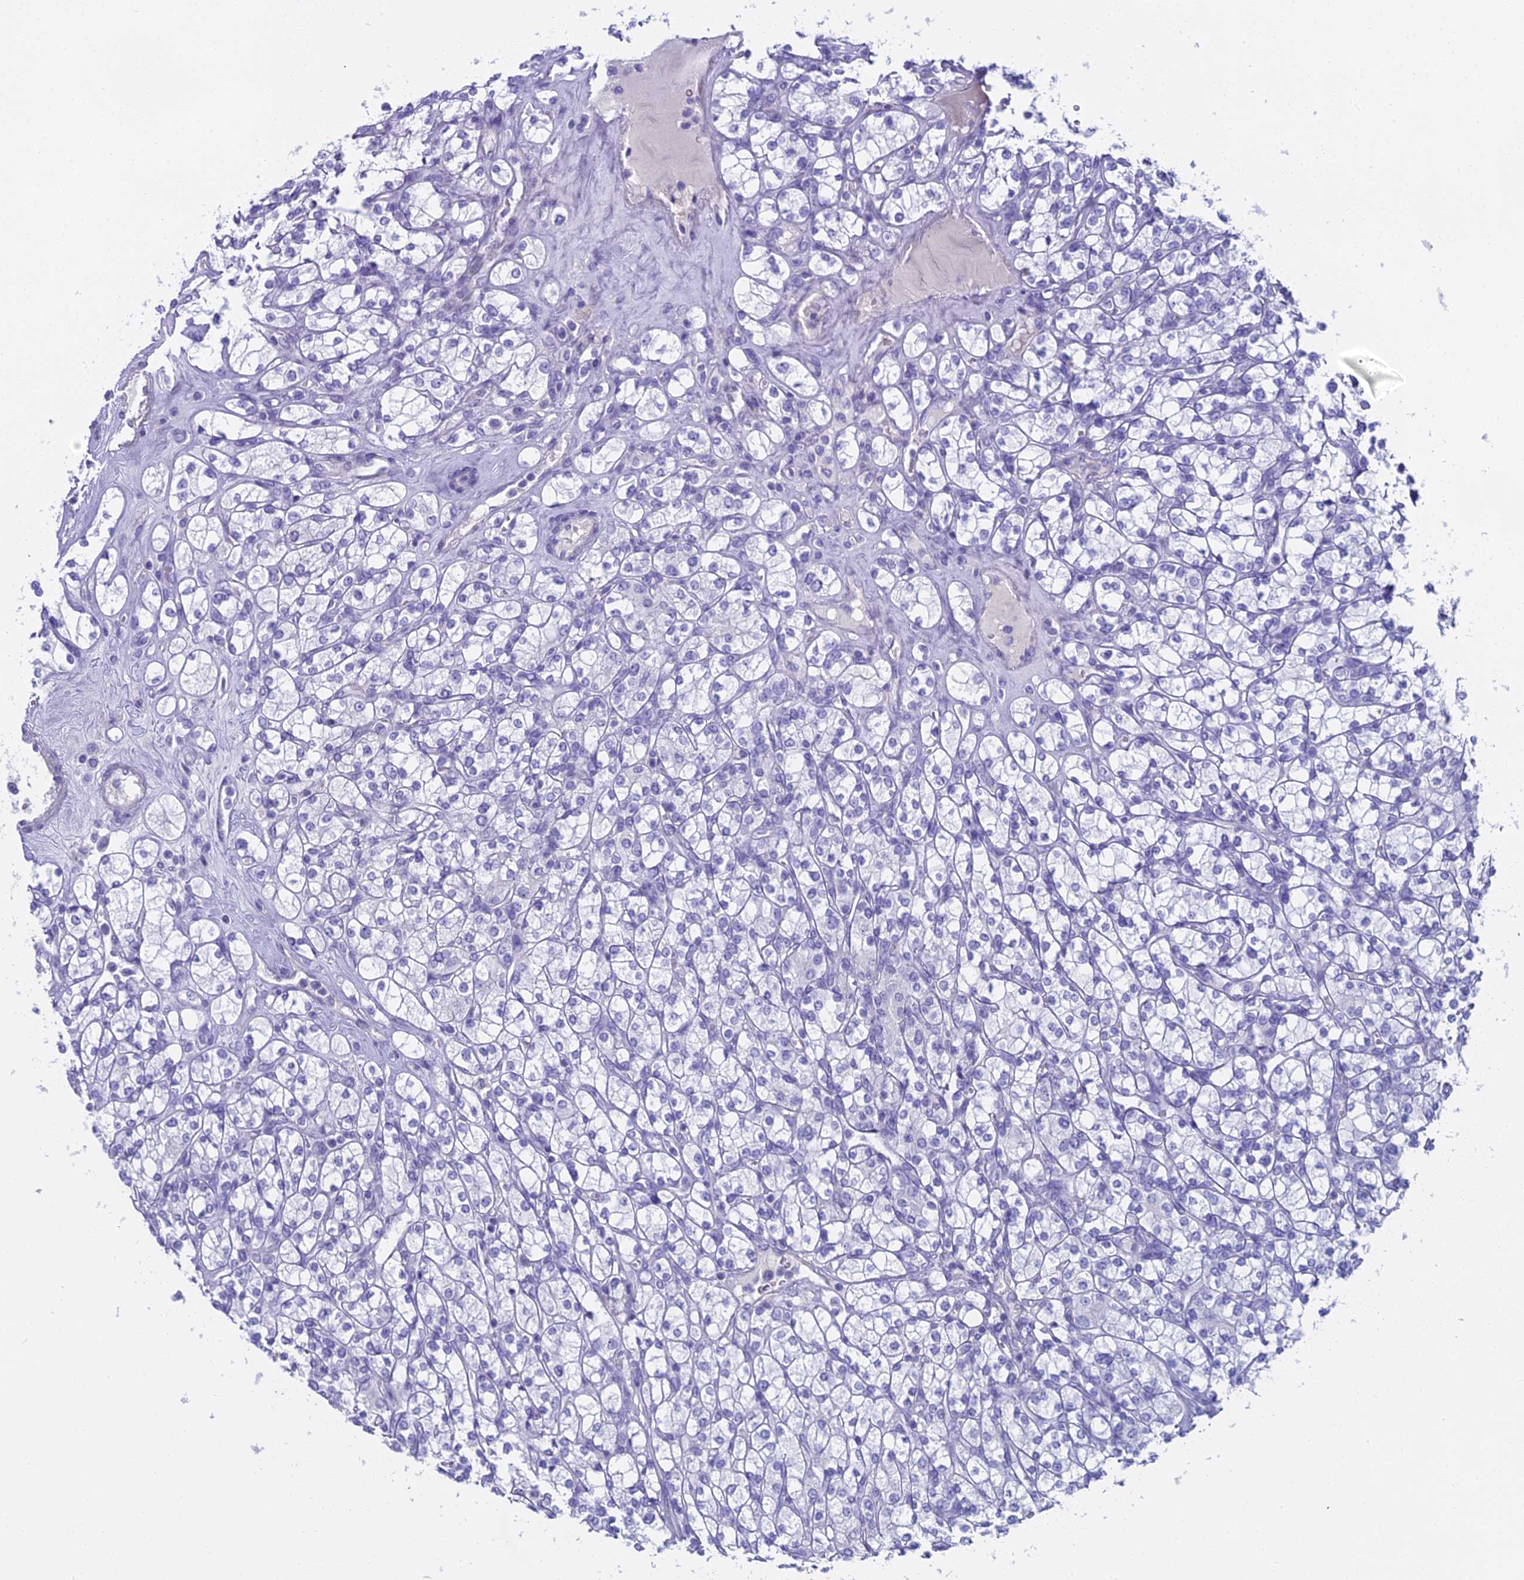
{"staining": {"intensity": "negative", "quantity": "none", "location": "none"}, "tissue": "renal cancer", "cell_type": "Tumor cells", "image_type": "cancer", "snomed": [{"axis": "morphology", "description": "Adenocarcinoma, NOS"}, {"axis": "topography", "description": "Kidney"}], "caption": "Tumor cells are negative for protein expression in human adenocarcinoma (renal).", "gene": "UNC80", "patient": {"sex": "male", "age": 77}}